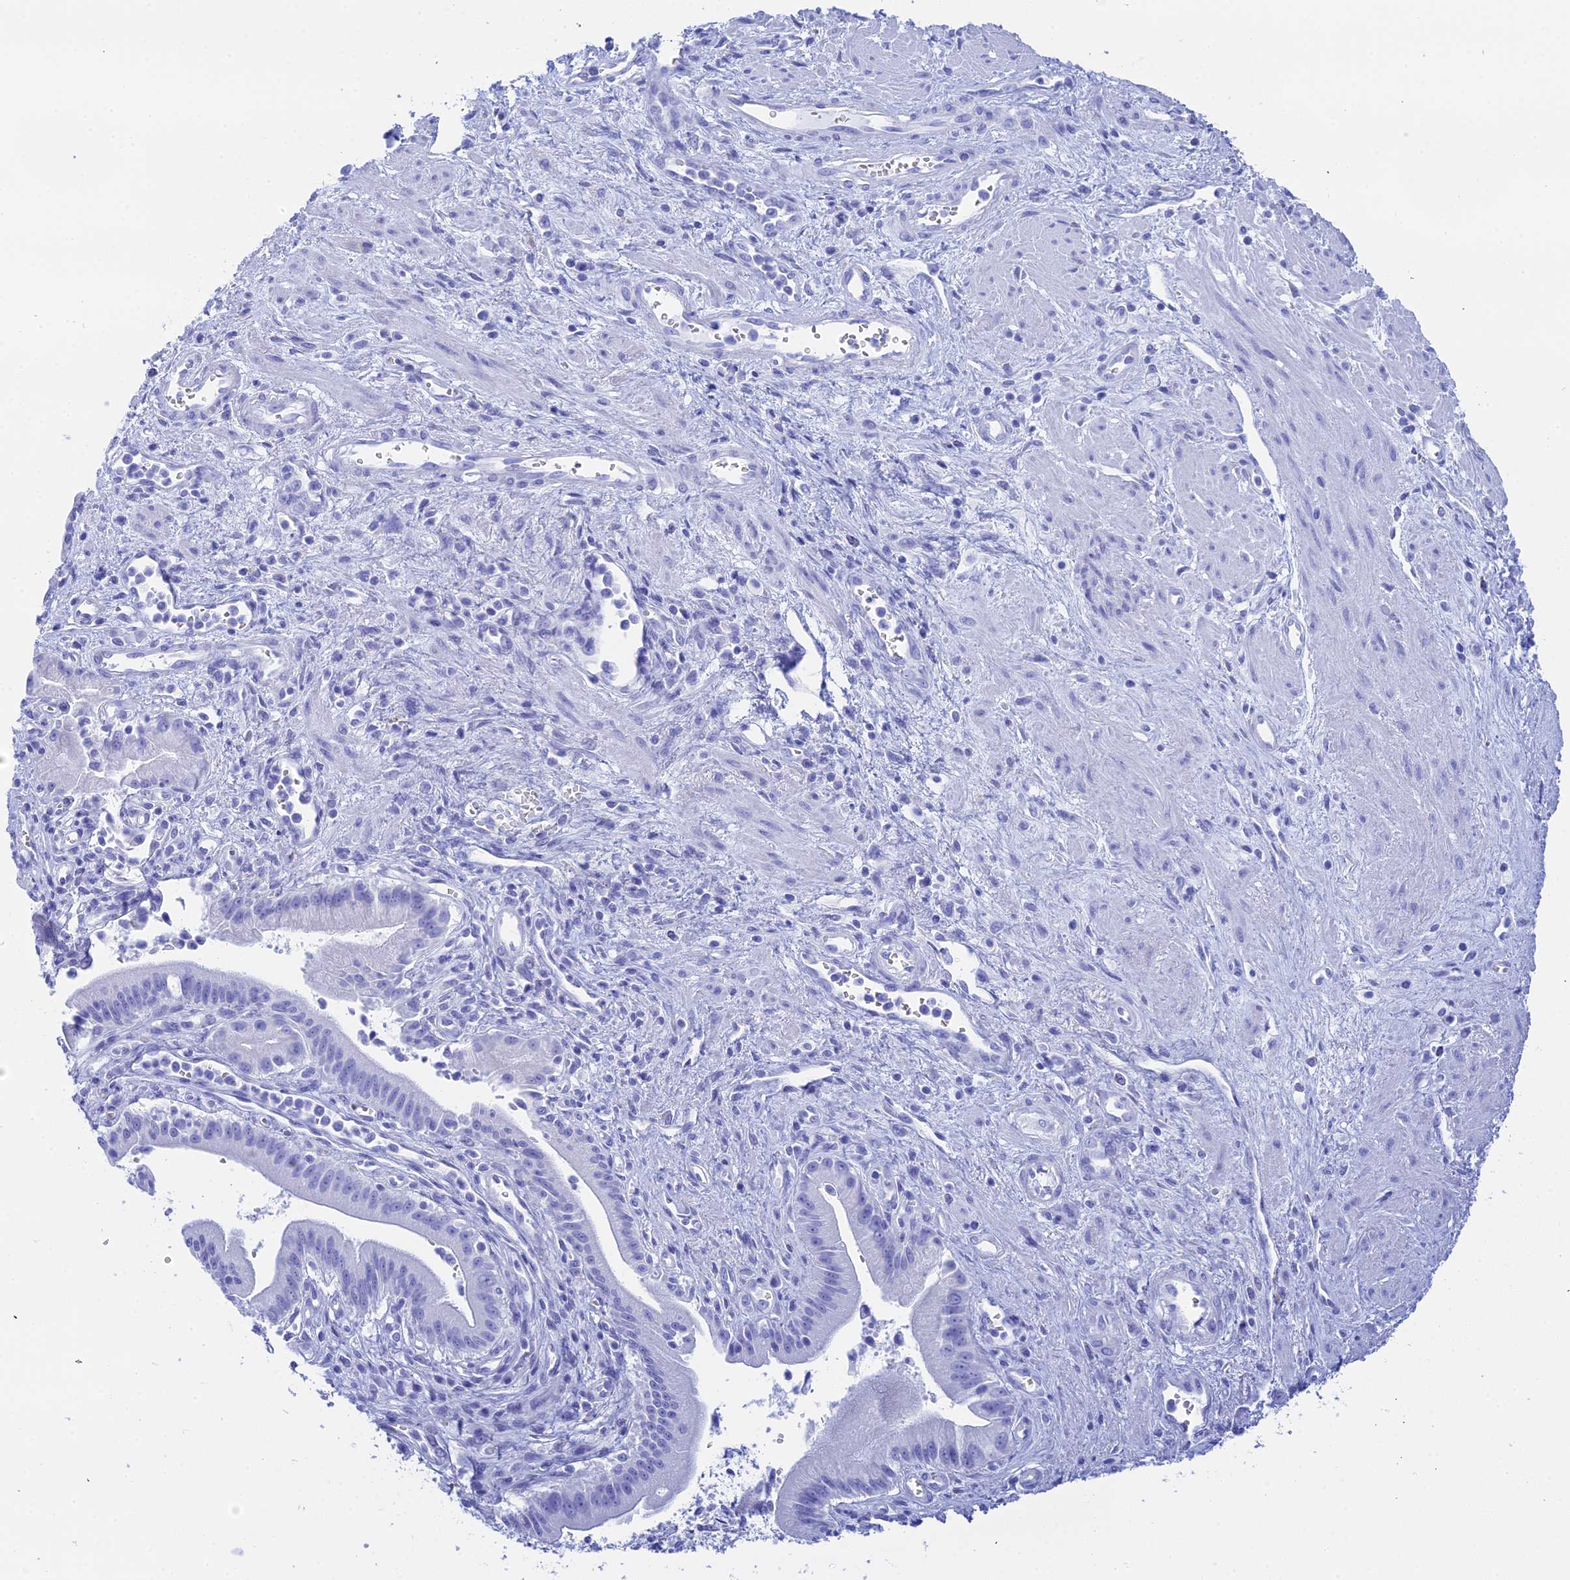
{"staining": {"intensity": "negative", "quantity": "none", "location": "none"}, "tissue": "pancreatic cancer", "cell_type": "Tumor cells", "image_type": "cancer", "snomed": [{"axis": "morphology", "description": "Adenocarcinoma, NOS"}, {"axis": "topography", "description": "Pancreas"}], "caption": "This is an immunohistochemistry (IHC) image of human pancreatic cancer. There is no positivity in tumor cells.", "gene": "TEX101", "patient": {"sex": "male", "age": 78}}